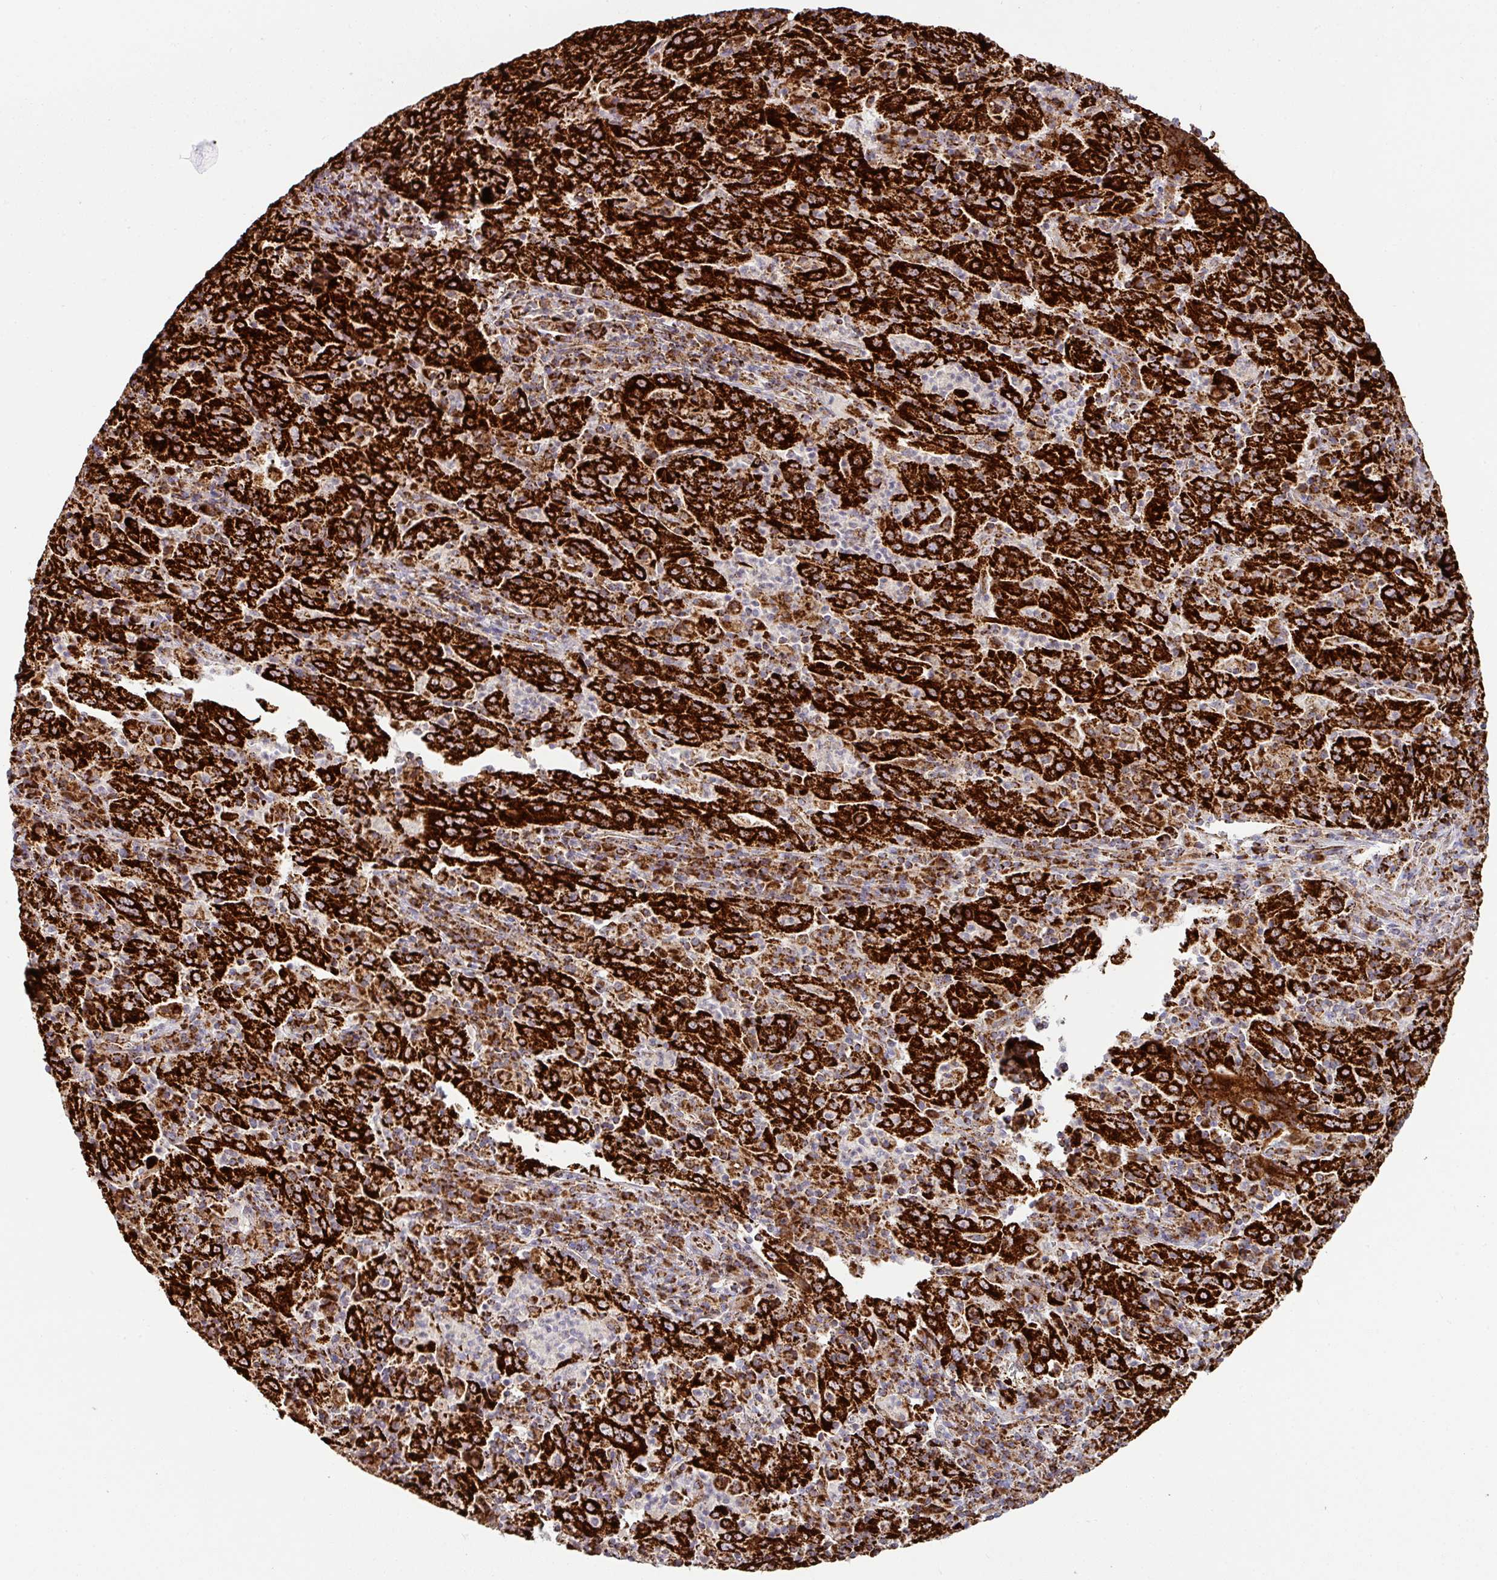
{"staining": {"intensity": "strong", "quantity": ">75%", "location": "cytoplasmic/membranous"}, "tissue": "pancreatic cancer", "cell_type": "Tumor cells", "image_type": "cancer", "snomed": [{"axis": "morphology", "description": "Adenocarcinoma, NOS"}, {"axis": "topography", "description": "Pancreas"}], "caption": "High-power microscopy captured an immunohistochemistry (IHC) image of pancreatic cancer, revealing strong cytoplasmic/membranous expression in about >75% of tumor cells.", "gene": "TRAP1", "patient": {"sex": "male", "age": 63}}